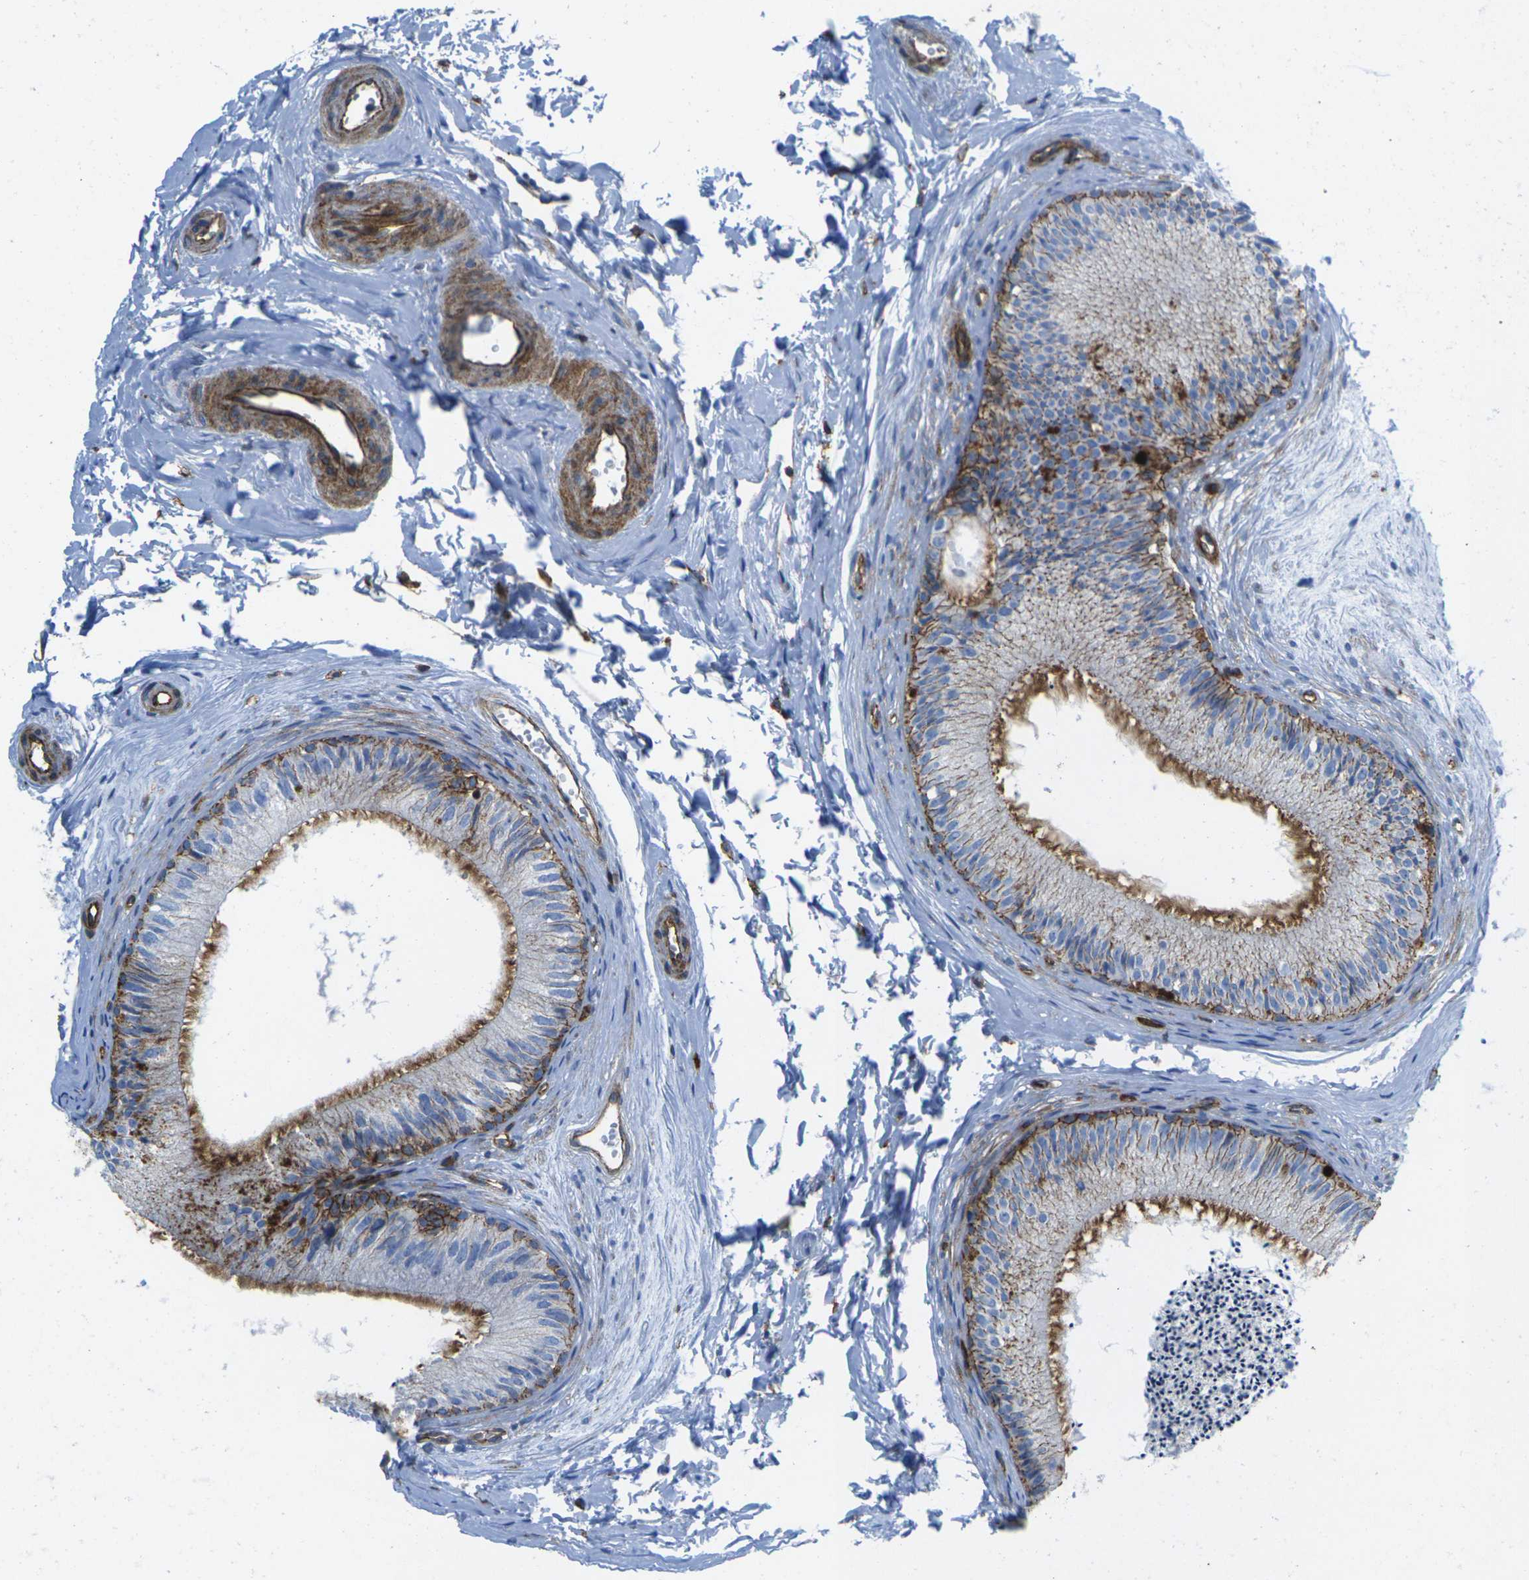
{"staining": {"intensity": "strong", "quantity": "25%-75%", "location": "cytoplasmic/membranous"}, "tissue": "epididymis", "cell_type": "Glandular cells", "image_type": "normal", "snomed": [{"axis": "morphology", "description": "Normal tissue, NOS"}, {"axis": "topography", "description": "Epididymis"}], "caption": "Immunohistochemistry (IHC) of normal human epididymis displays high levels of strong cytoplasmic/membranous positivity in approximately 25%-75% of glandular cells.", "gene": "IQGAP1", "patient": {"sex": "male", "age": 56}}